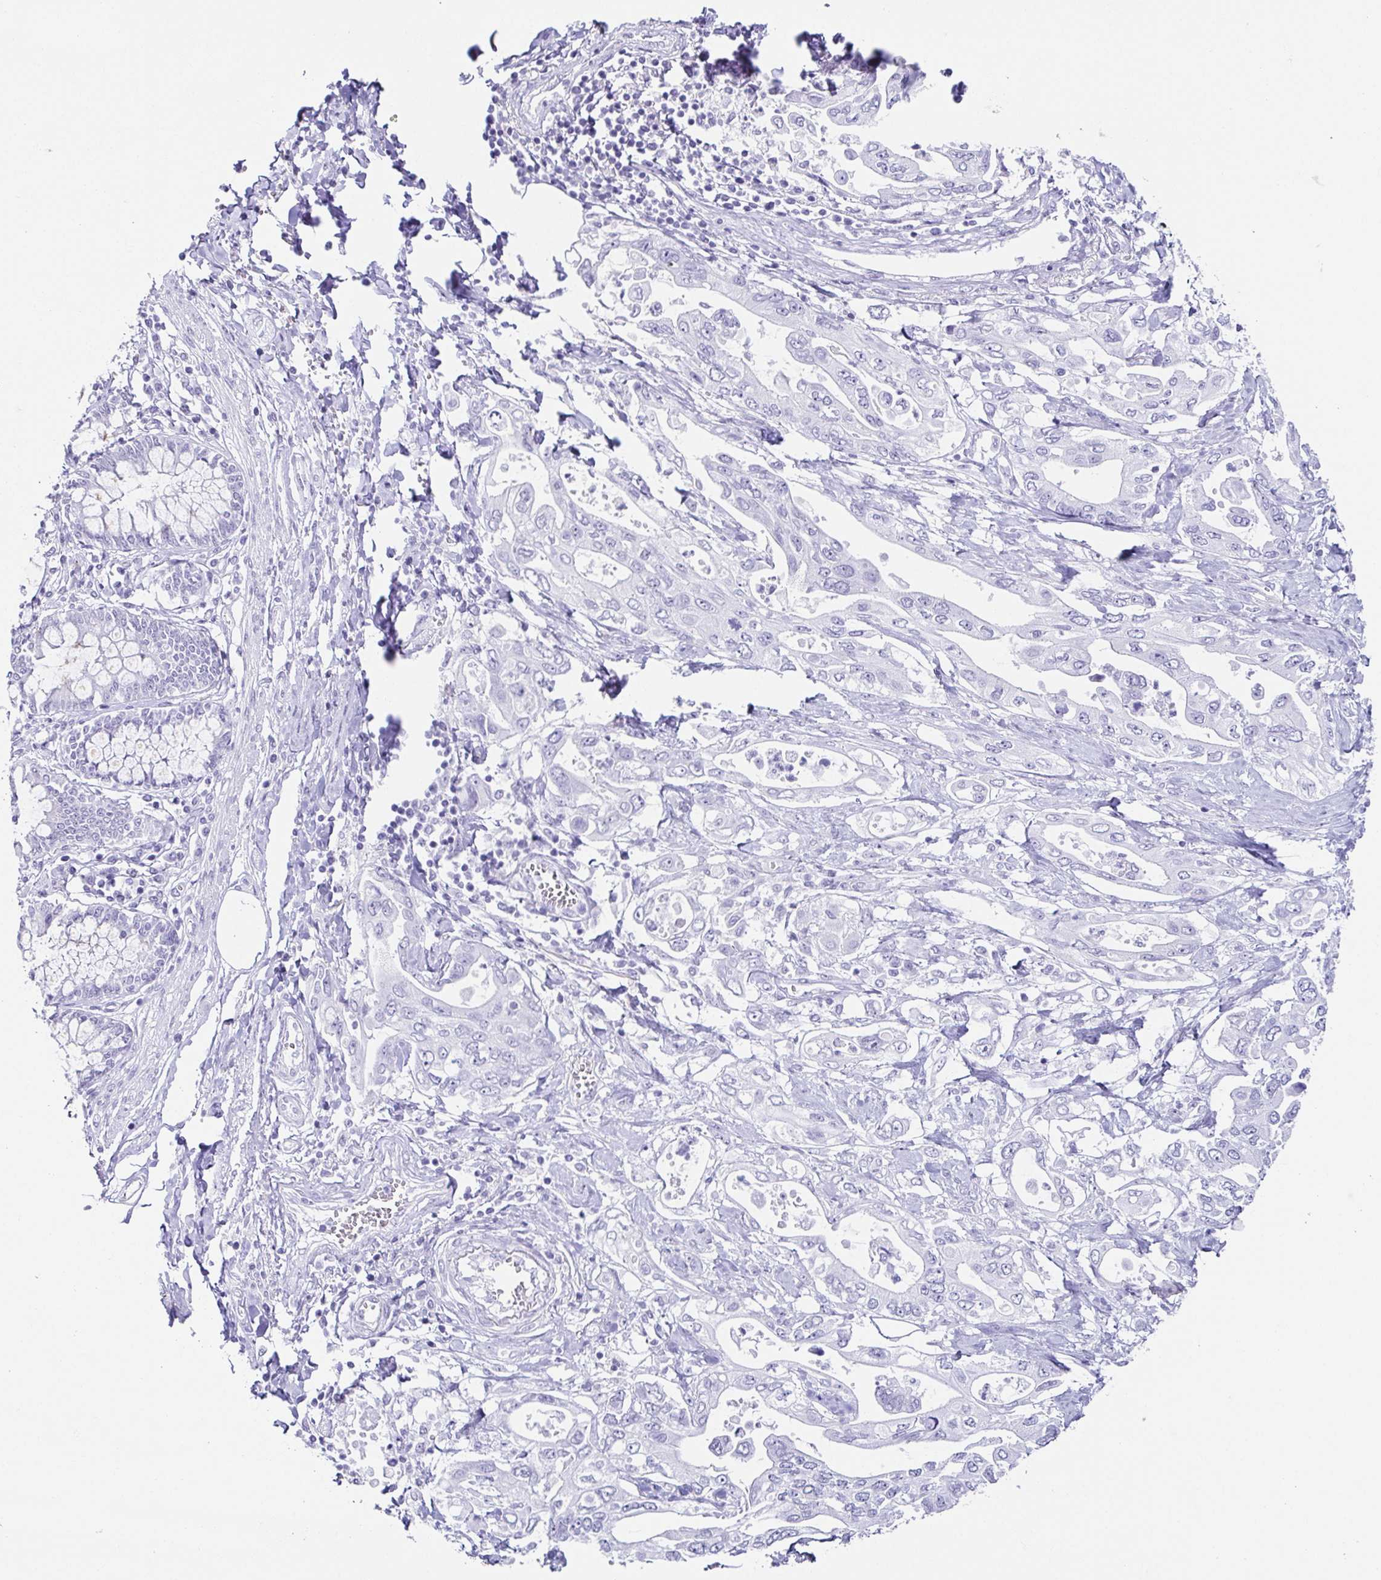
{"staining": {"intensity": "negative", "quantity": "none", "location": "none"}, "tissue": "pancreatic cancer", "cell_type": "Tumor cells", "image_type": "cancer", "snomed": [{"axis": "morphology", "description": "Adenocarcinoma, NOS"}, {"axis": "topography", "description": "Pancreas"}], "caption": "IHC histopathology image of neoplastic tissue: pancreatic adenocarcinoma stained with DAB (3,3'-diaminobenzidine) displays no significant protein staining in tumor cells. (DAB (3,3'-diaminobenzidine) immunohistochemistry with hematoxylin counter stain).", "gene": "ESX1", "patient": {"sex": "female", "age": 63}}